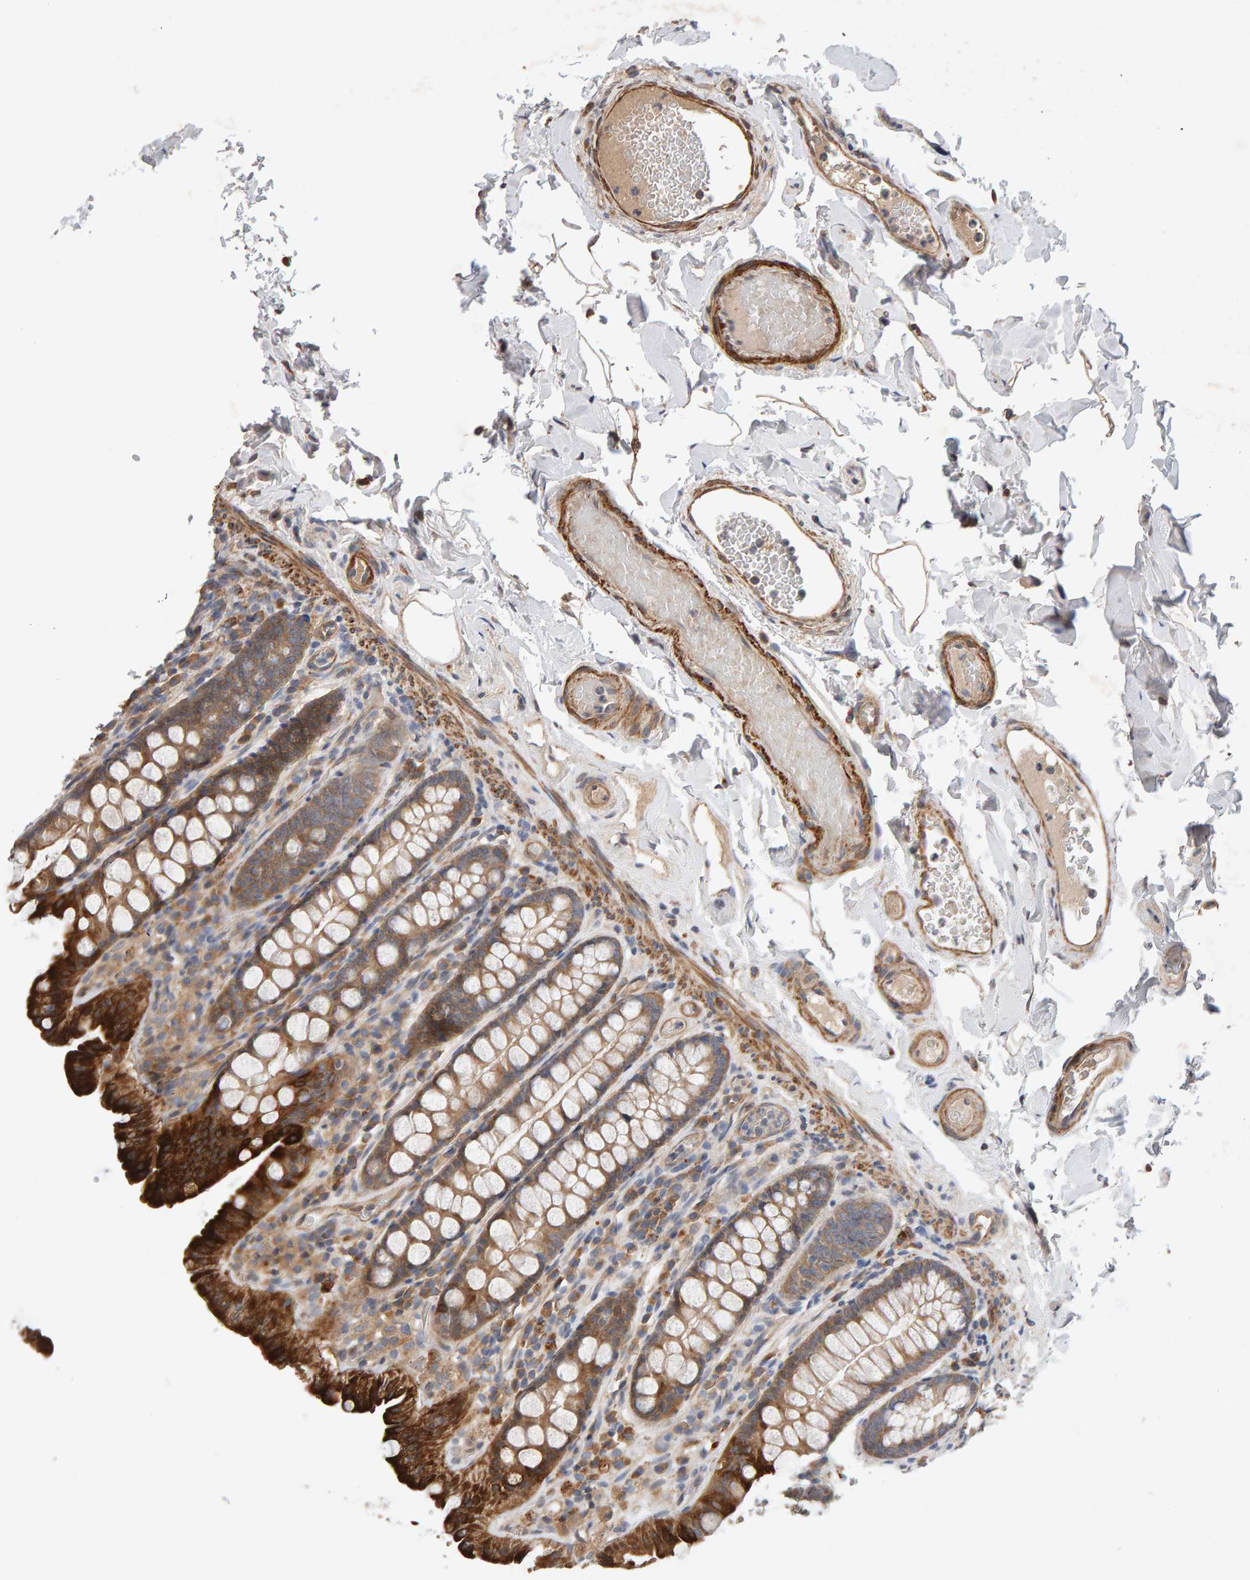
{"staining": {"intensity": "moderate", "quantity": ">75%", "location": "cytoplasmic/membranous"}, "tissue": "colon", "cell_type": "Endothelial cells", "image_type": "normal", "snomed": [{"axis": "morphology", "description": "Normal tissue, NOS"}, {"axis": "topography", "description": "Colon"}, {"axis": "topography", "description": "Peripheral nerve tissue"}], "caption": "This is a photomicrograph of immunohistochemistry staining of unremarkable colon, which shows moderate positivity in the cytoplasmic/membranous of endothelial cells.", "gene": "RNF19A", "patient": {"sex": "female", "age": 61}}